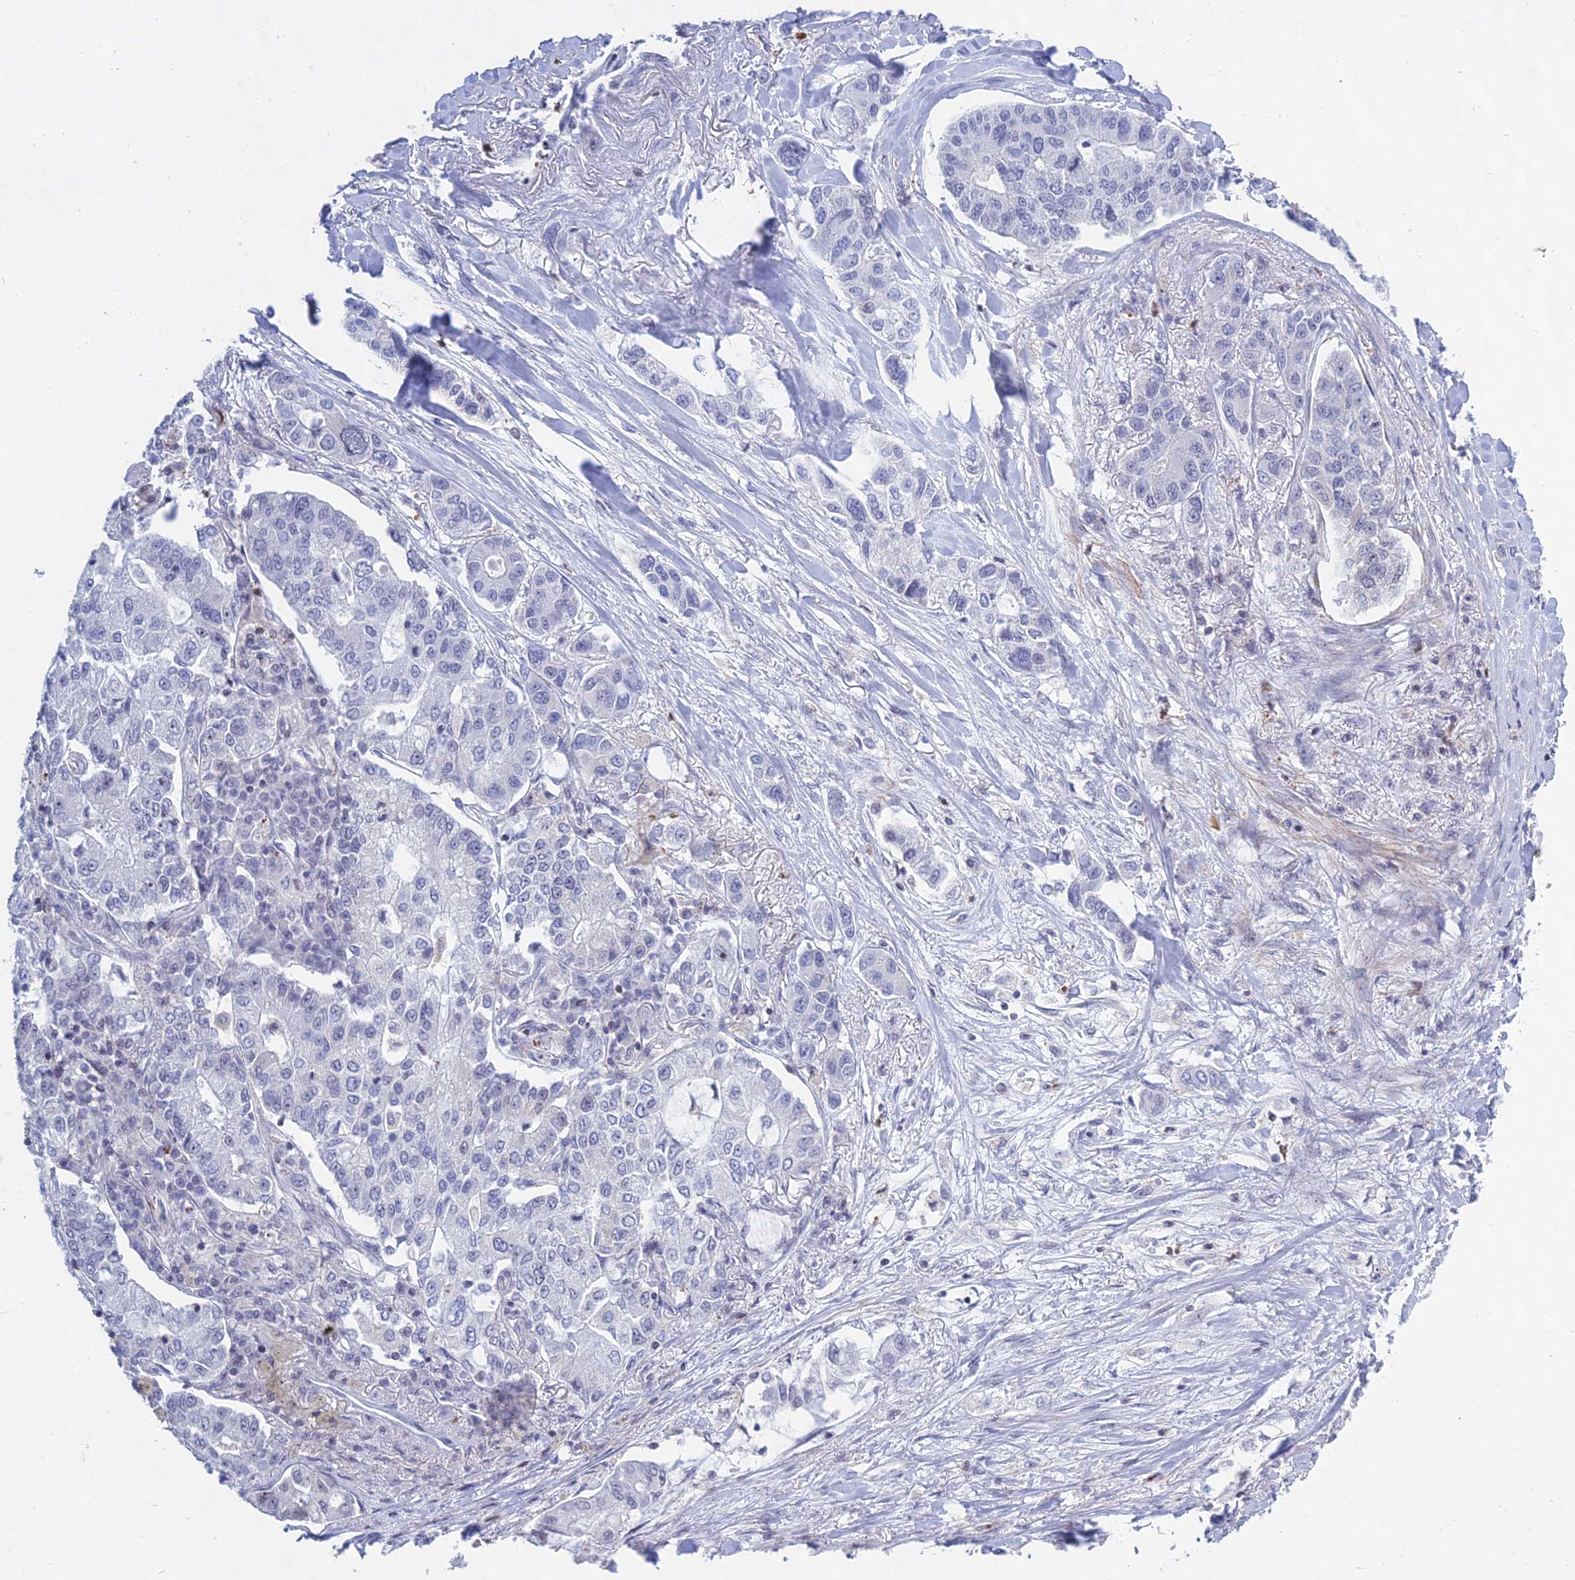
{"staining": {"intensity": "negative", "quantity": "none", "location": "none"}, "tissue": "lung cancer", "cell_type": "Tumor cells", "image_type": "cancer", "snomed": [{"axis": "morphology", "description": "Adenocarcinoma, NOS"}, {"axis": "topography", "description": "Lung"}], "caption": "A high-resolution micrograph shows IHC staining of lung adenocarcinoma, which displays no significant expression in tumor cells.", "gene": "KRR1", "patient": {"sex": "male", "age": 49}}